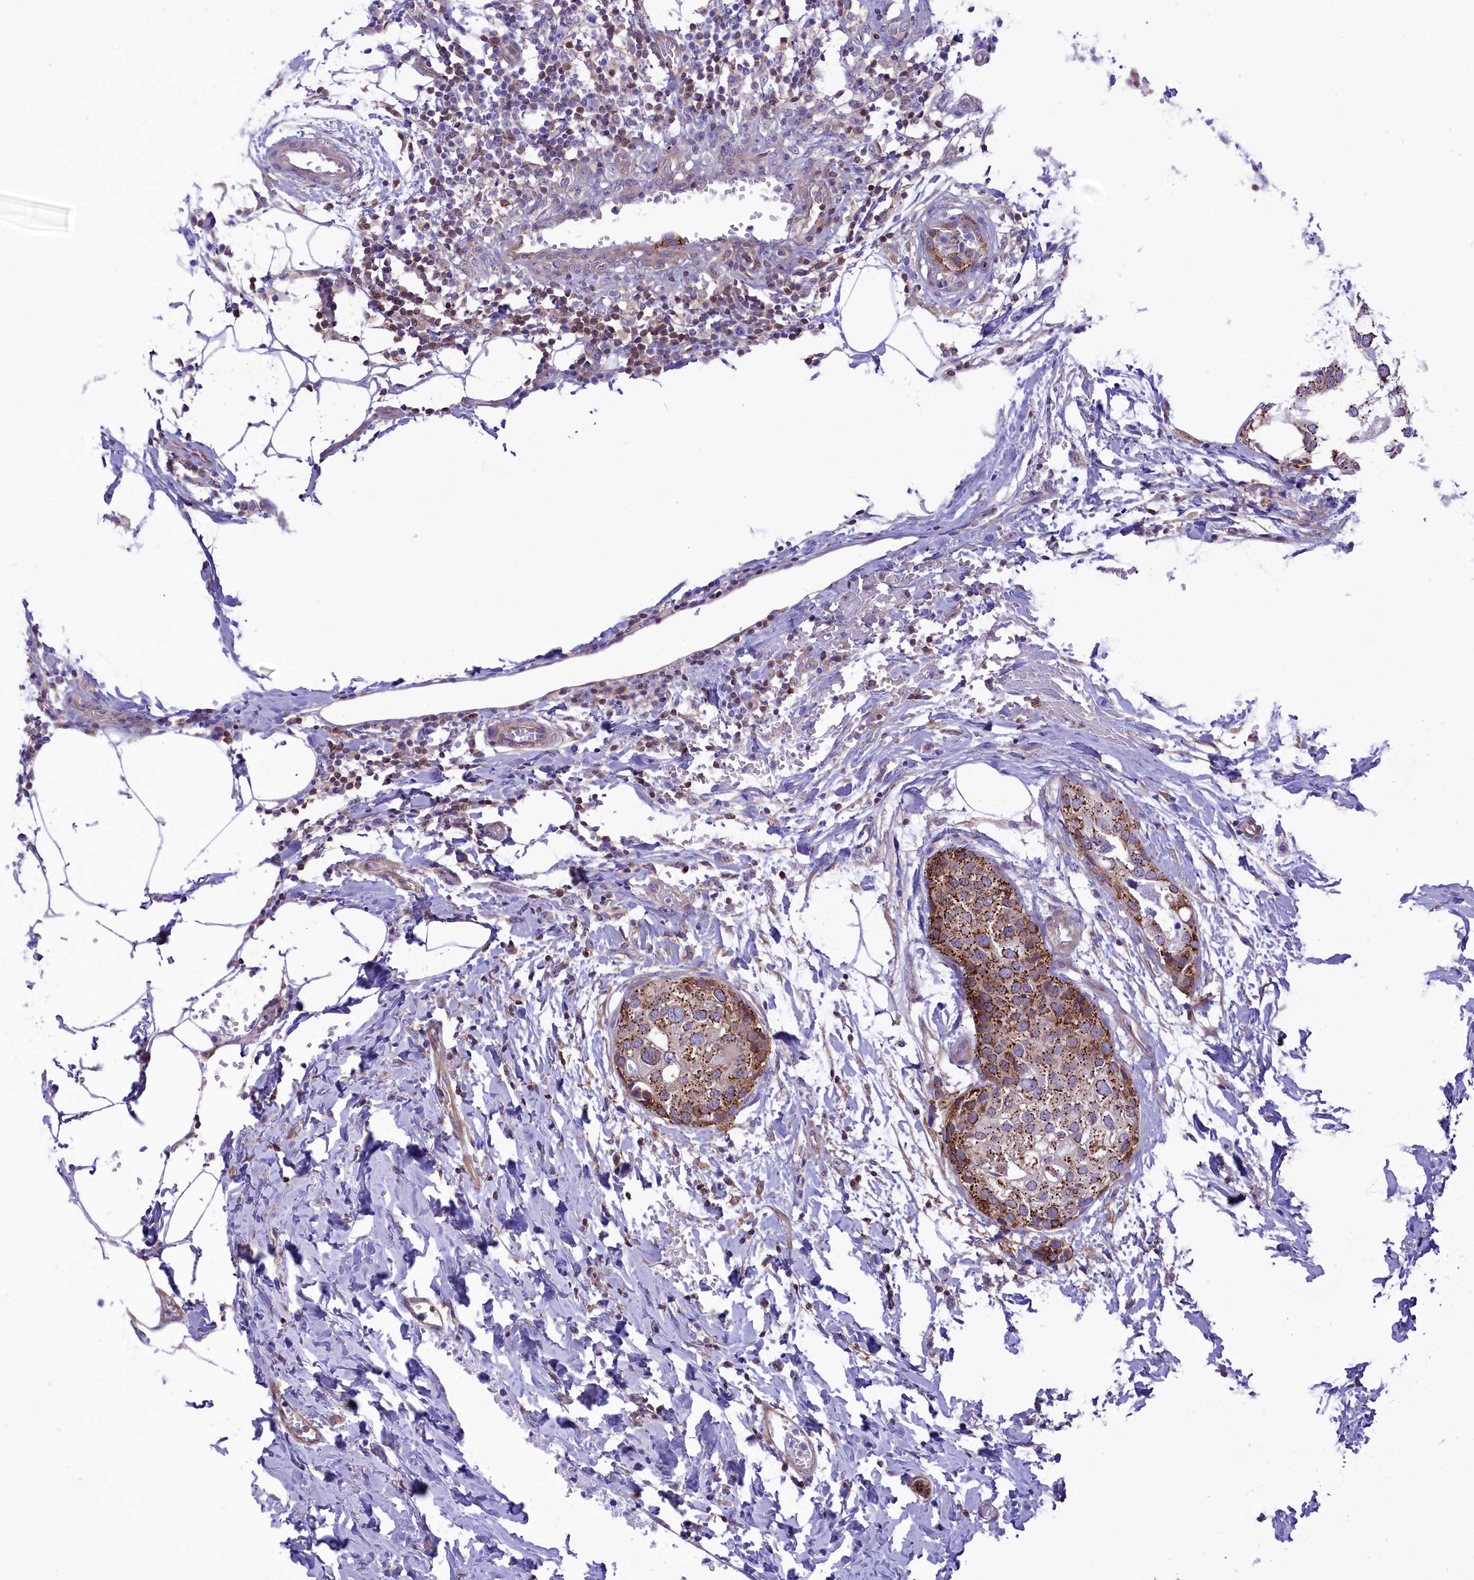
{"staining": {"intensity": "moderate", "quantity": "25%-75%", "location": "cytoplasmic/membranous"}, "tissue": "urothelial cancer", "cell_type": "Tumor cells", "image_type": "cancer", "snomed": [{"axis": "morphology", "description": "Urothelial carcinoma, High grade"}, {"axis": "topography", "description": "Urinary bladder"}], "caption": "About 25%-75% of tumor cells in urothelial cancer exhibit moderate cytoplasmic/membranous protein positivity as visualized by brown immunohistochemical staining.", "gene": "SEPTIN9", "patient": {"sex": "male", "age": 64}}